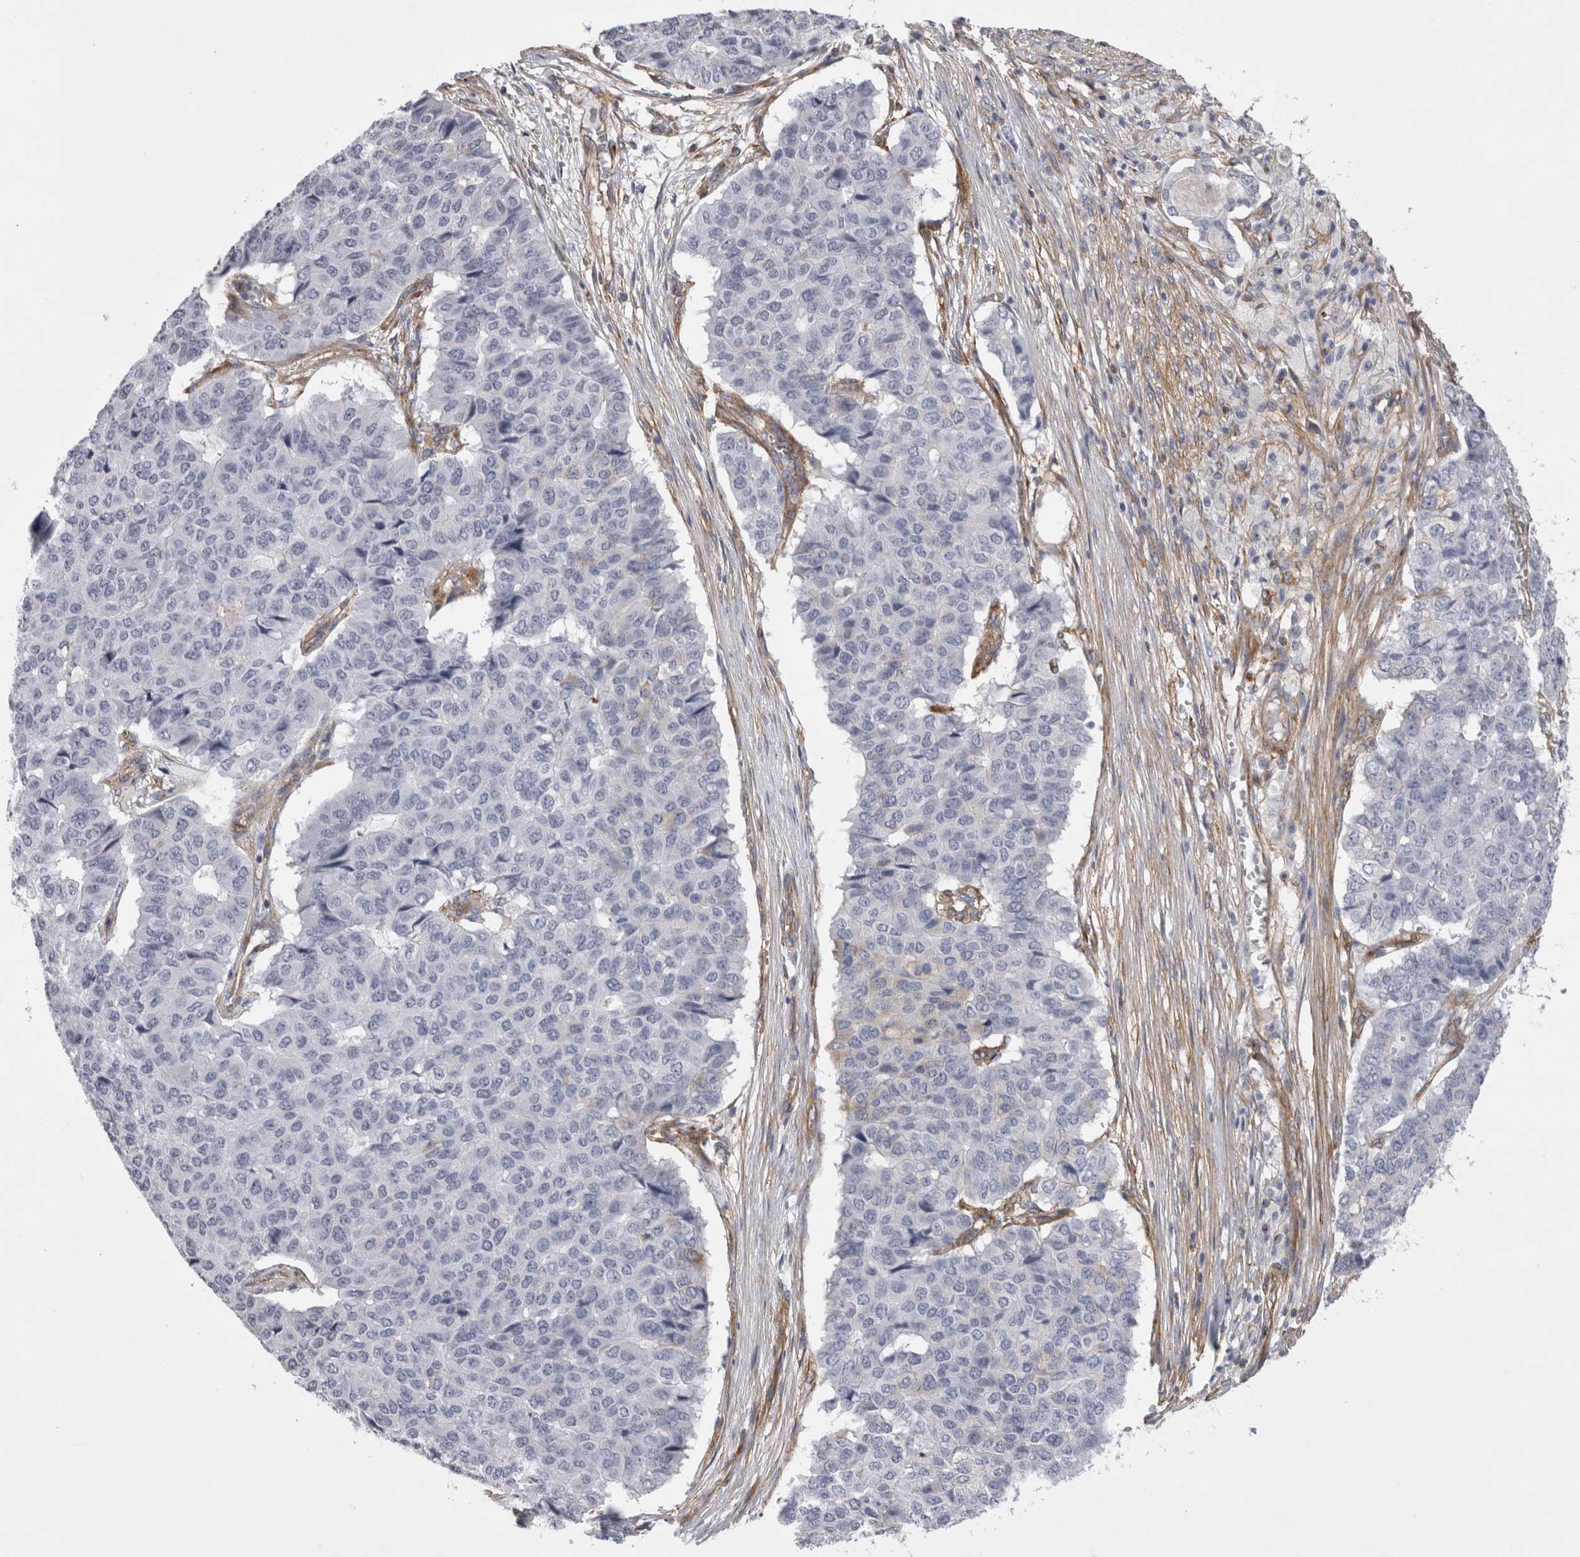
{"staining": {"intensity": "negative", "quantity": "none", "location": "none"}, "tissue": "pancreatic cancer", "cell_type": "Tumor cells", "image_type": "cancer", "snomed": [{"axis": "morphology", "description": "Adenocarcinoma, NOS"}, {"axis": "topography", "description": "Pancreas"}], "caption": "Immunohistochemistry (IHC) image of pancreatic adenocarcinoma stained for a protein (brown), which displays no positivity in tumor cells.", "gene": "ATXN3", "patient": {"sex": "male", "age": 50}}